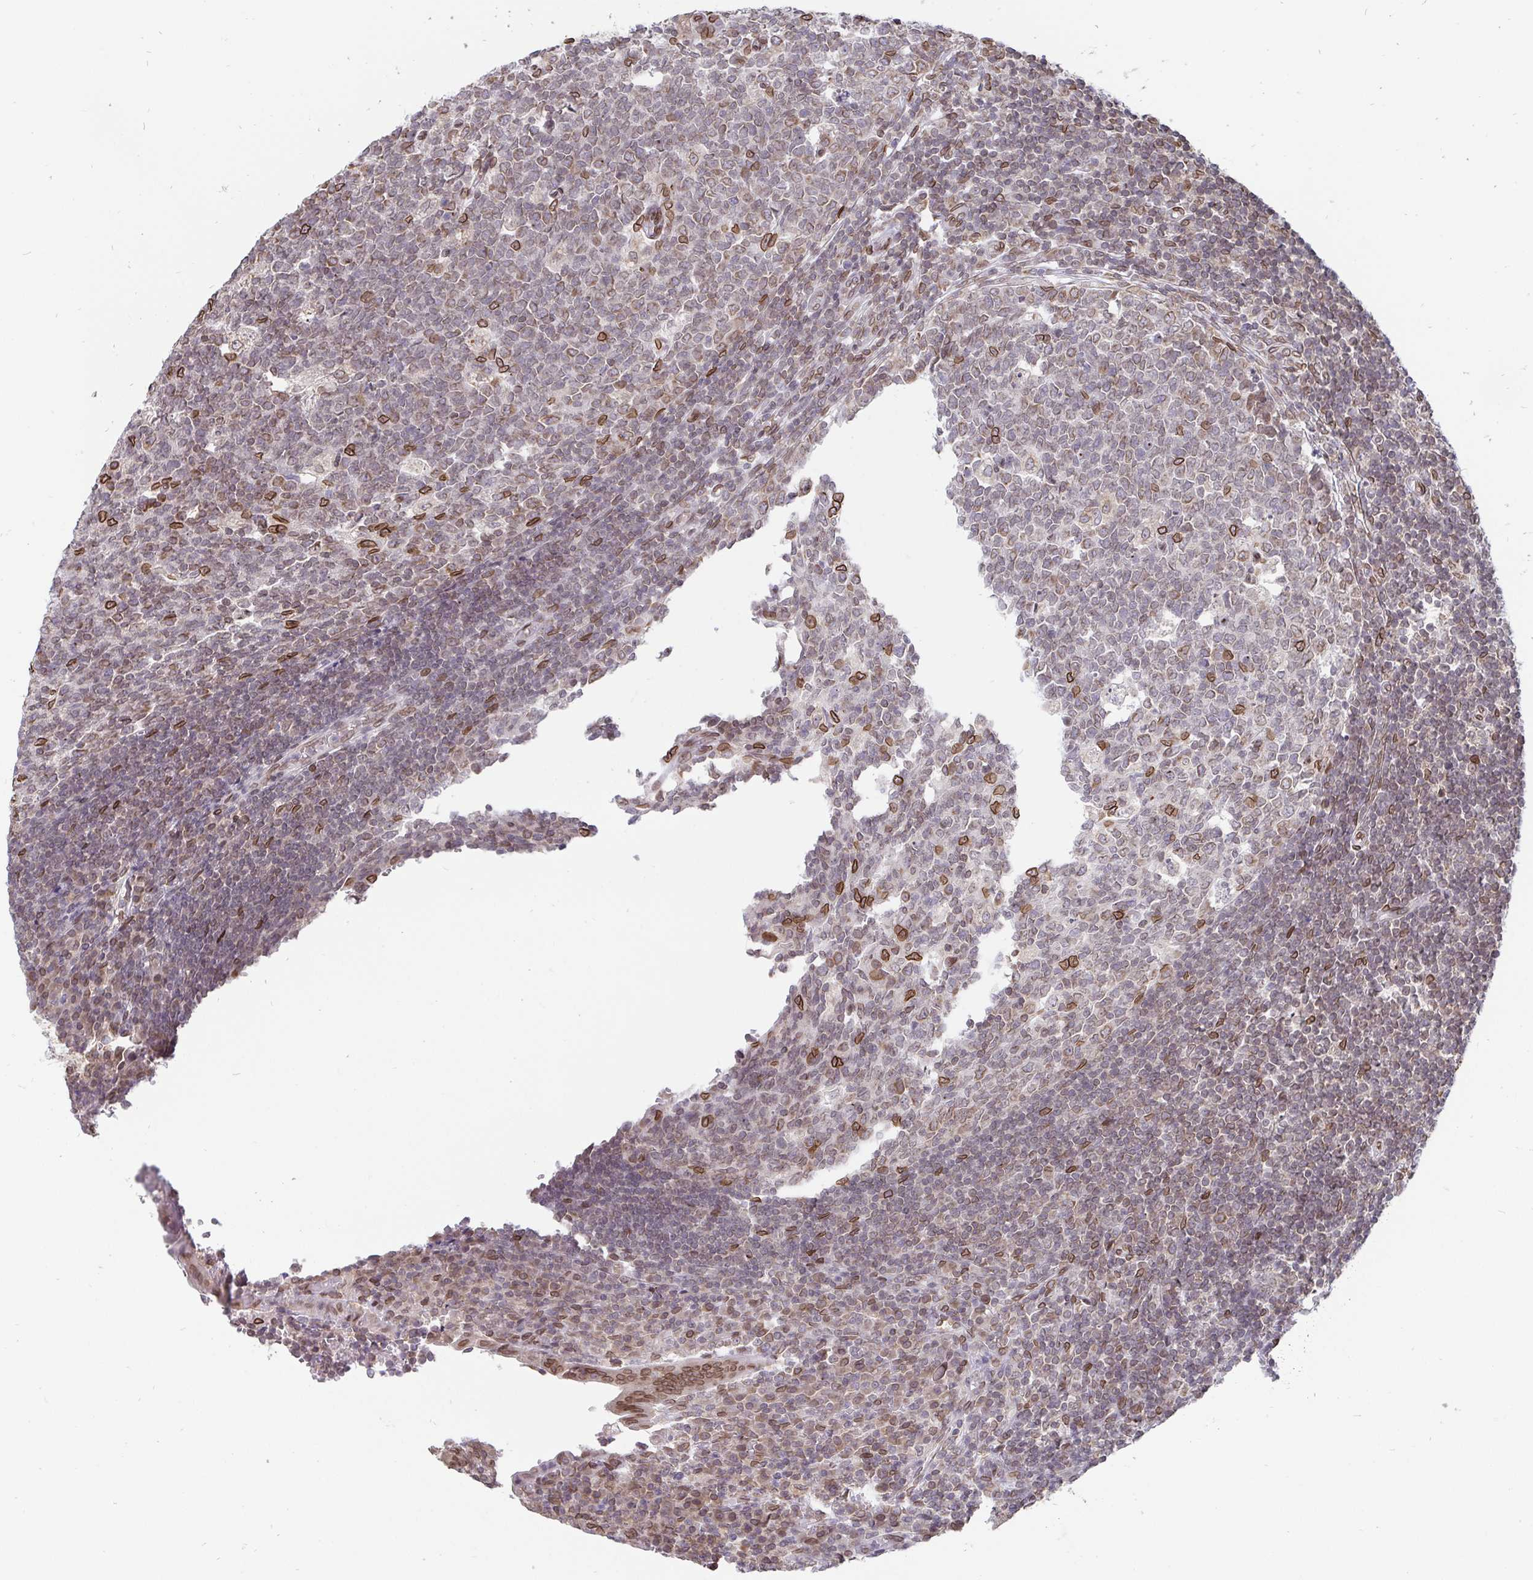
{"staining": {"intensity": "moderate", "quantity": ">75%", "location": "cytoplasmic/membranous,nuclear"}, "tissue": "appendix", "cell_type": "Glandular cells", "image_type": "normal", "snomed": [{"axis": "morphology", "description": "Normal tissue, NOS"}, {"axis": "topography", "description": "Appendix"}], "caption": "An image showing moderate cytoplasmic/membranous,nuclear expression in about >75% of glandular cells in normal appendix, as visualized by brown immunohistochemical staining.", "gene": "EMD", "patient": {"sex": "male", "age": 18}}